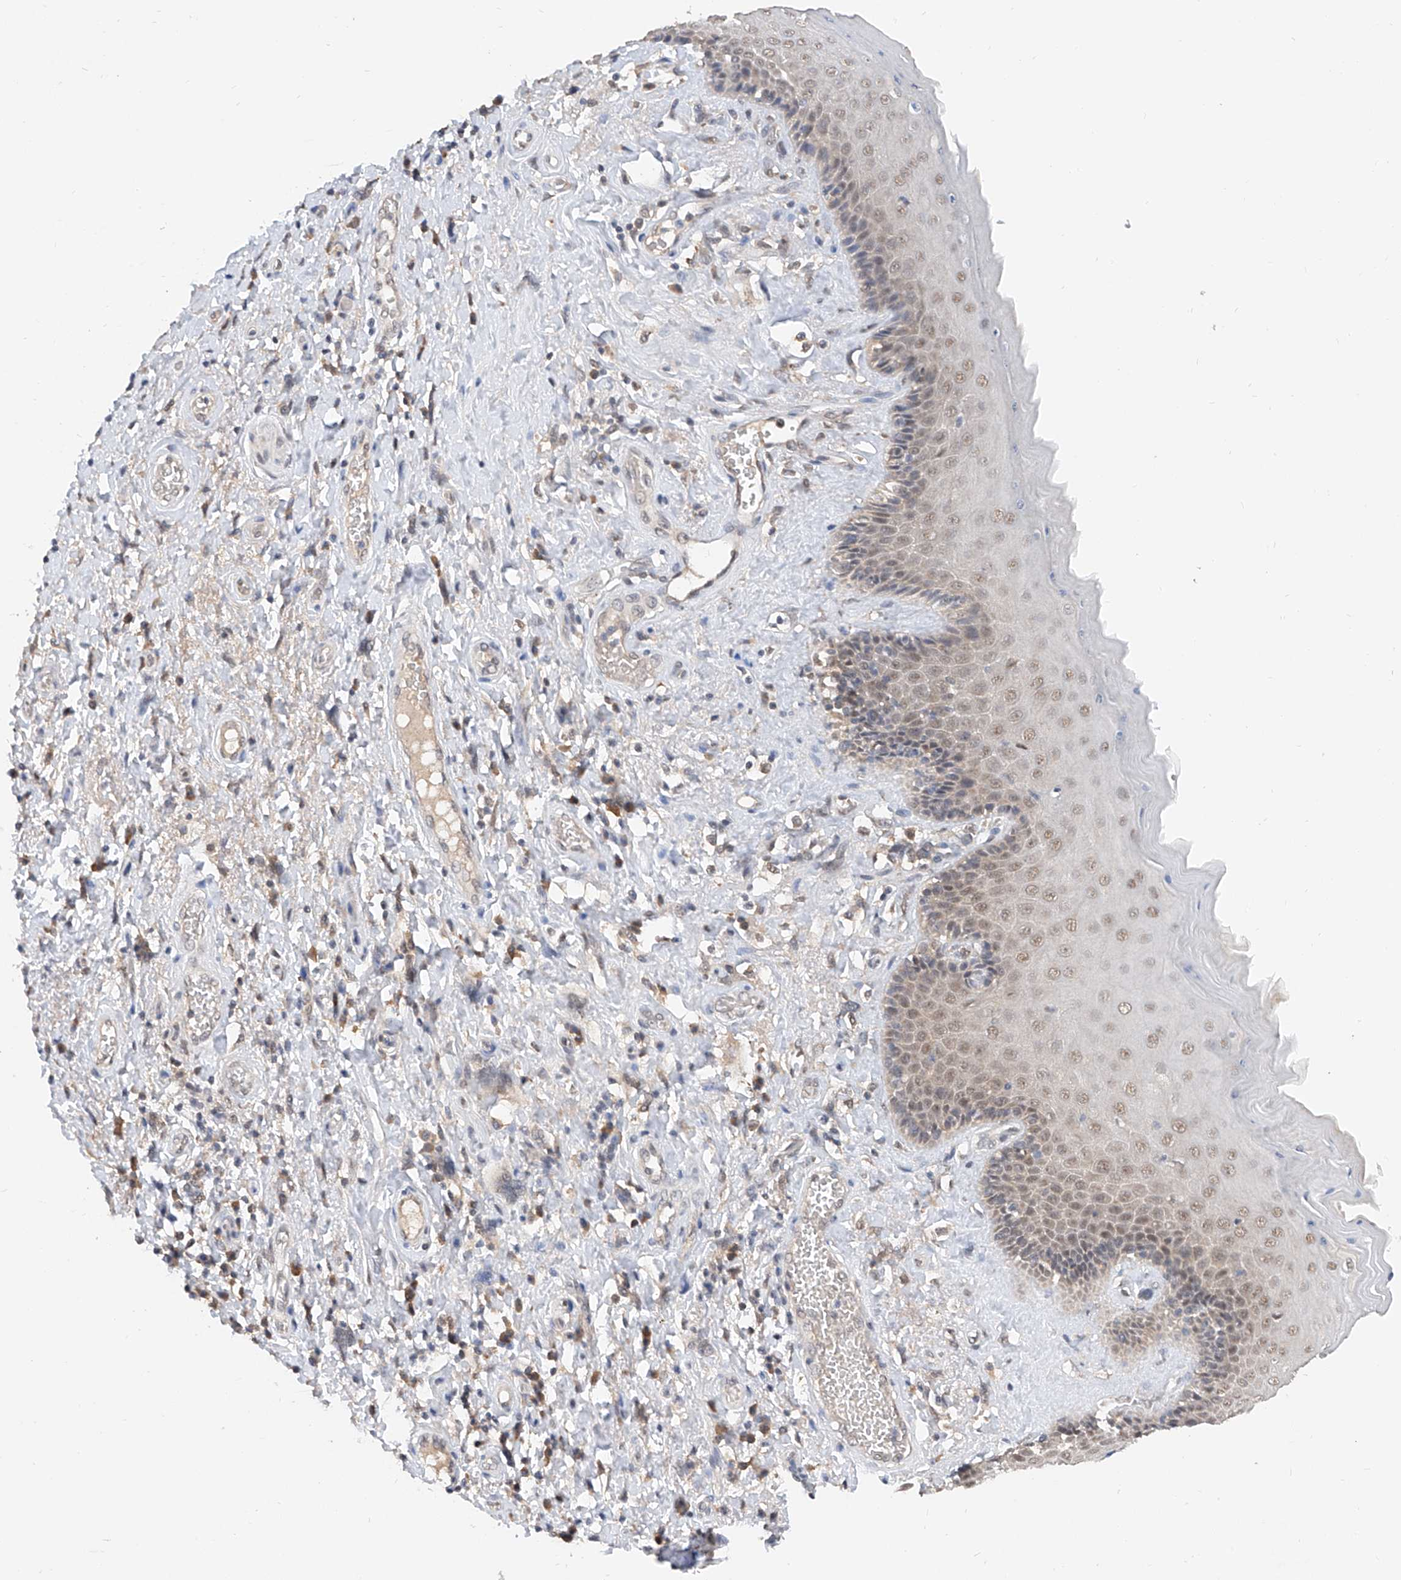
{"staining": {"intensity": "weak", "quantity": "25%-75%", "location": "cytoplasmic/membranous,nuclear"}, "tissue": "skin", "cell_type": "Epidermal cells", "image_type": "normal", "snomed": [{"axis": "morphology", "description": "Normal tissue, NOS"}, {"axis": "topography", "description": "Anal"}], "caption": "Immunohistochemistry (DAB (3,3'-diaminobenzidine)) staining of normal human skin displays weak cytoplasmic/membranous,nuclear protein positivity in approximately 25%-75% of epidermal cells. Immunohistochemistry (ihc) stains the protein in brown and the nuclei are stained blue.", "gene": "CARMIL3", "patient": {"sex": "male", "age": 69}}